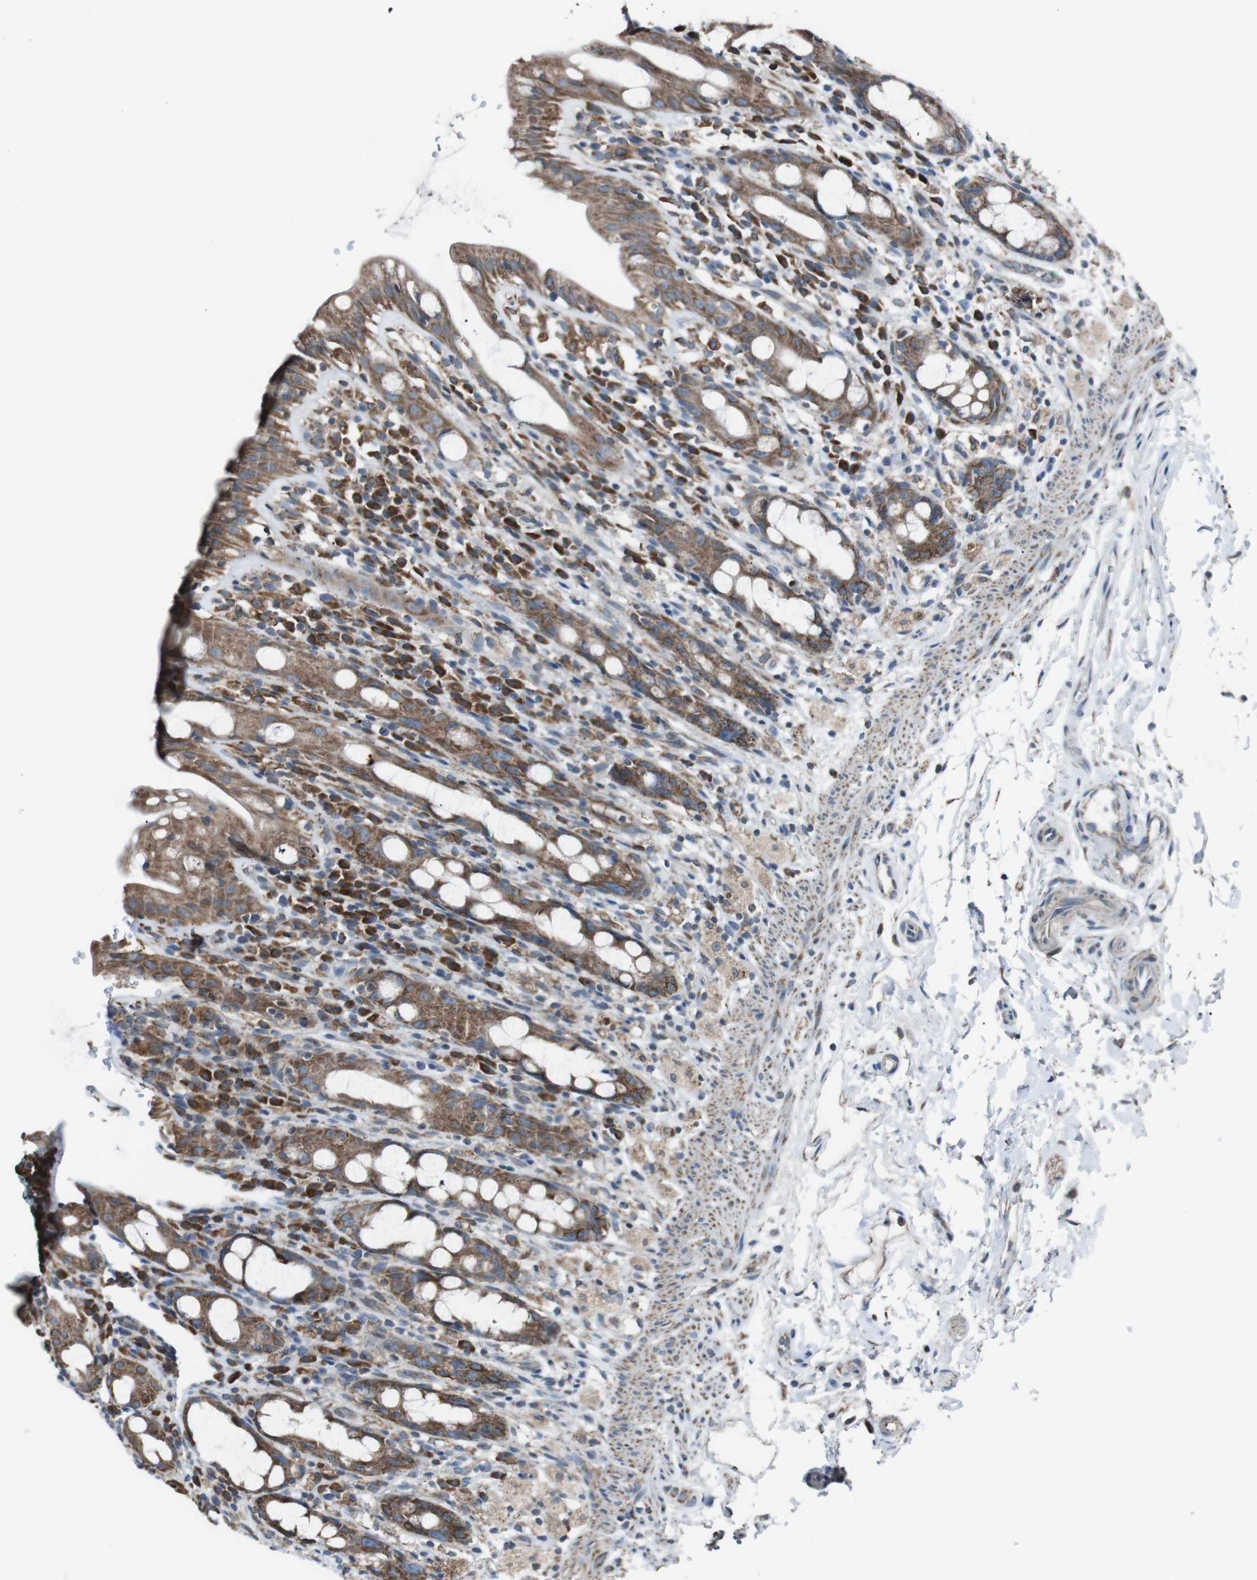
{"staining": {"intensity": "moderate", "quantity": ">75%", "location": "cytoplasmic/membranous"}, "tissue": "rectum", "cell_type": "Glandular cells", "image_type": "normal", "snomed": [{"axis": "morphology", "description": "Normal tissue, NOS"}, {"axis": "topography", "description": "Rectum"}], "caption": "Immunohistochemistry (IHC) staining of benign rectum, which exhibits medium levels of moderate cytoplasmic/membranous positivity in about >75% of glandular cells indicating moderate cytoplasmic/membranous protein staining. The staining was performed using DAB (brown) for protein detection and nuclei were counterstained in hematoxylin (blue).", "gene": "CISD2", "patient": {"sex": "male", "age": 44}}